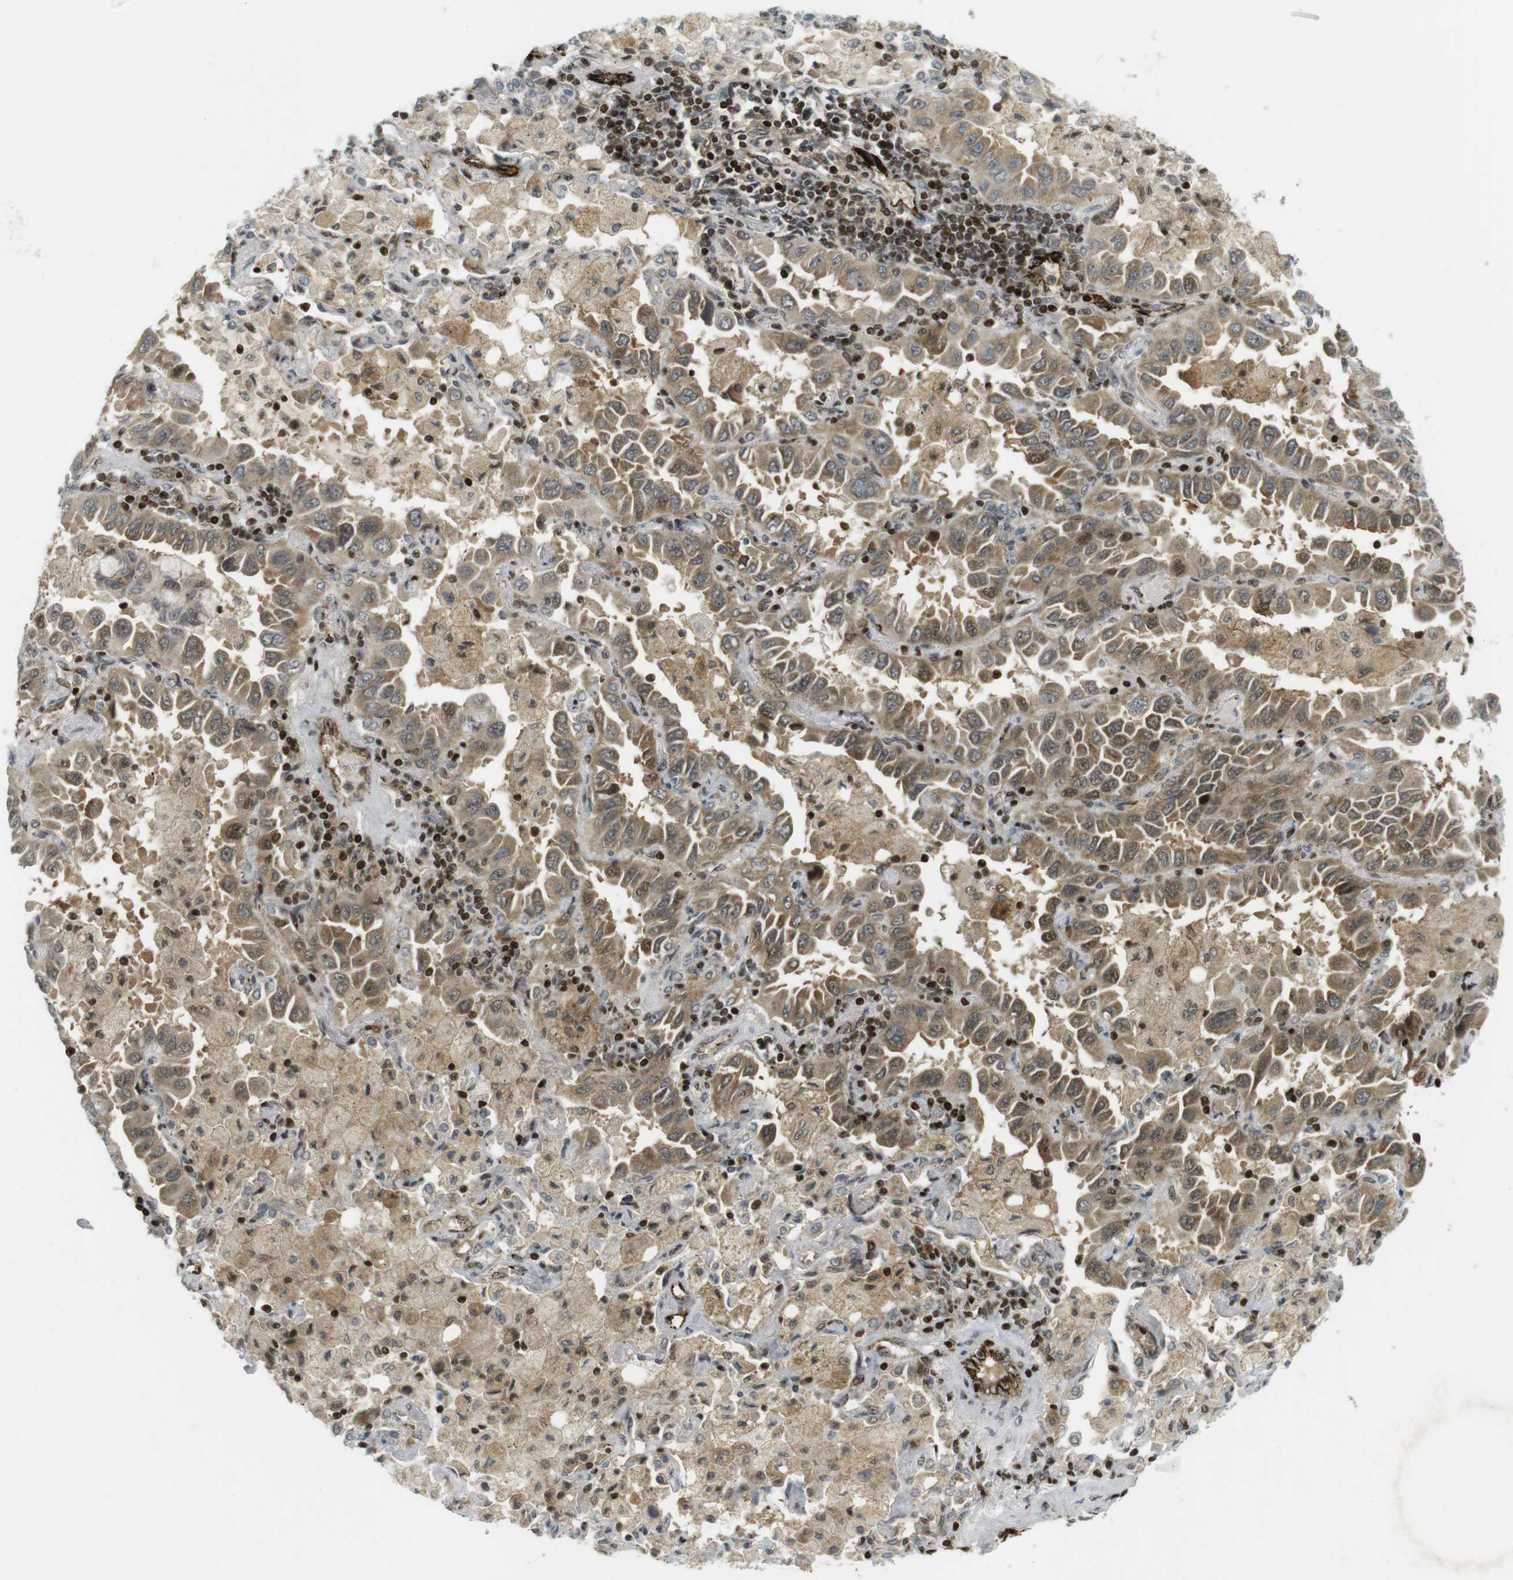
{"staining": {"intensity": "moderate", "quantity": "25%-75%", "location": "cytoplasmic/membranous,nuclear"}, "tissue": "lung cancer", "cell_type": "Tumor cells", "image_type": "cancer", "snomed": [{"axis": "morphology", "description": "Adenocarcinoma, NOS"}, {"axis": "topography", "description": "Lung"}], "caption": "Brown immunohistochemical staining in human lung cancer demonstrates moderate cytoplasmic/membranous and nuclear expression in approximately 25%-75% of tumor cells. (DAB IHC, brown staining for protein, blue staining for nuclei).", "gene": "PPP1R13B", "patient": {"sex": "male", "age": 64}}